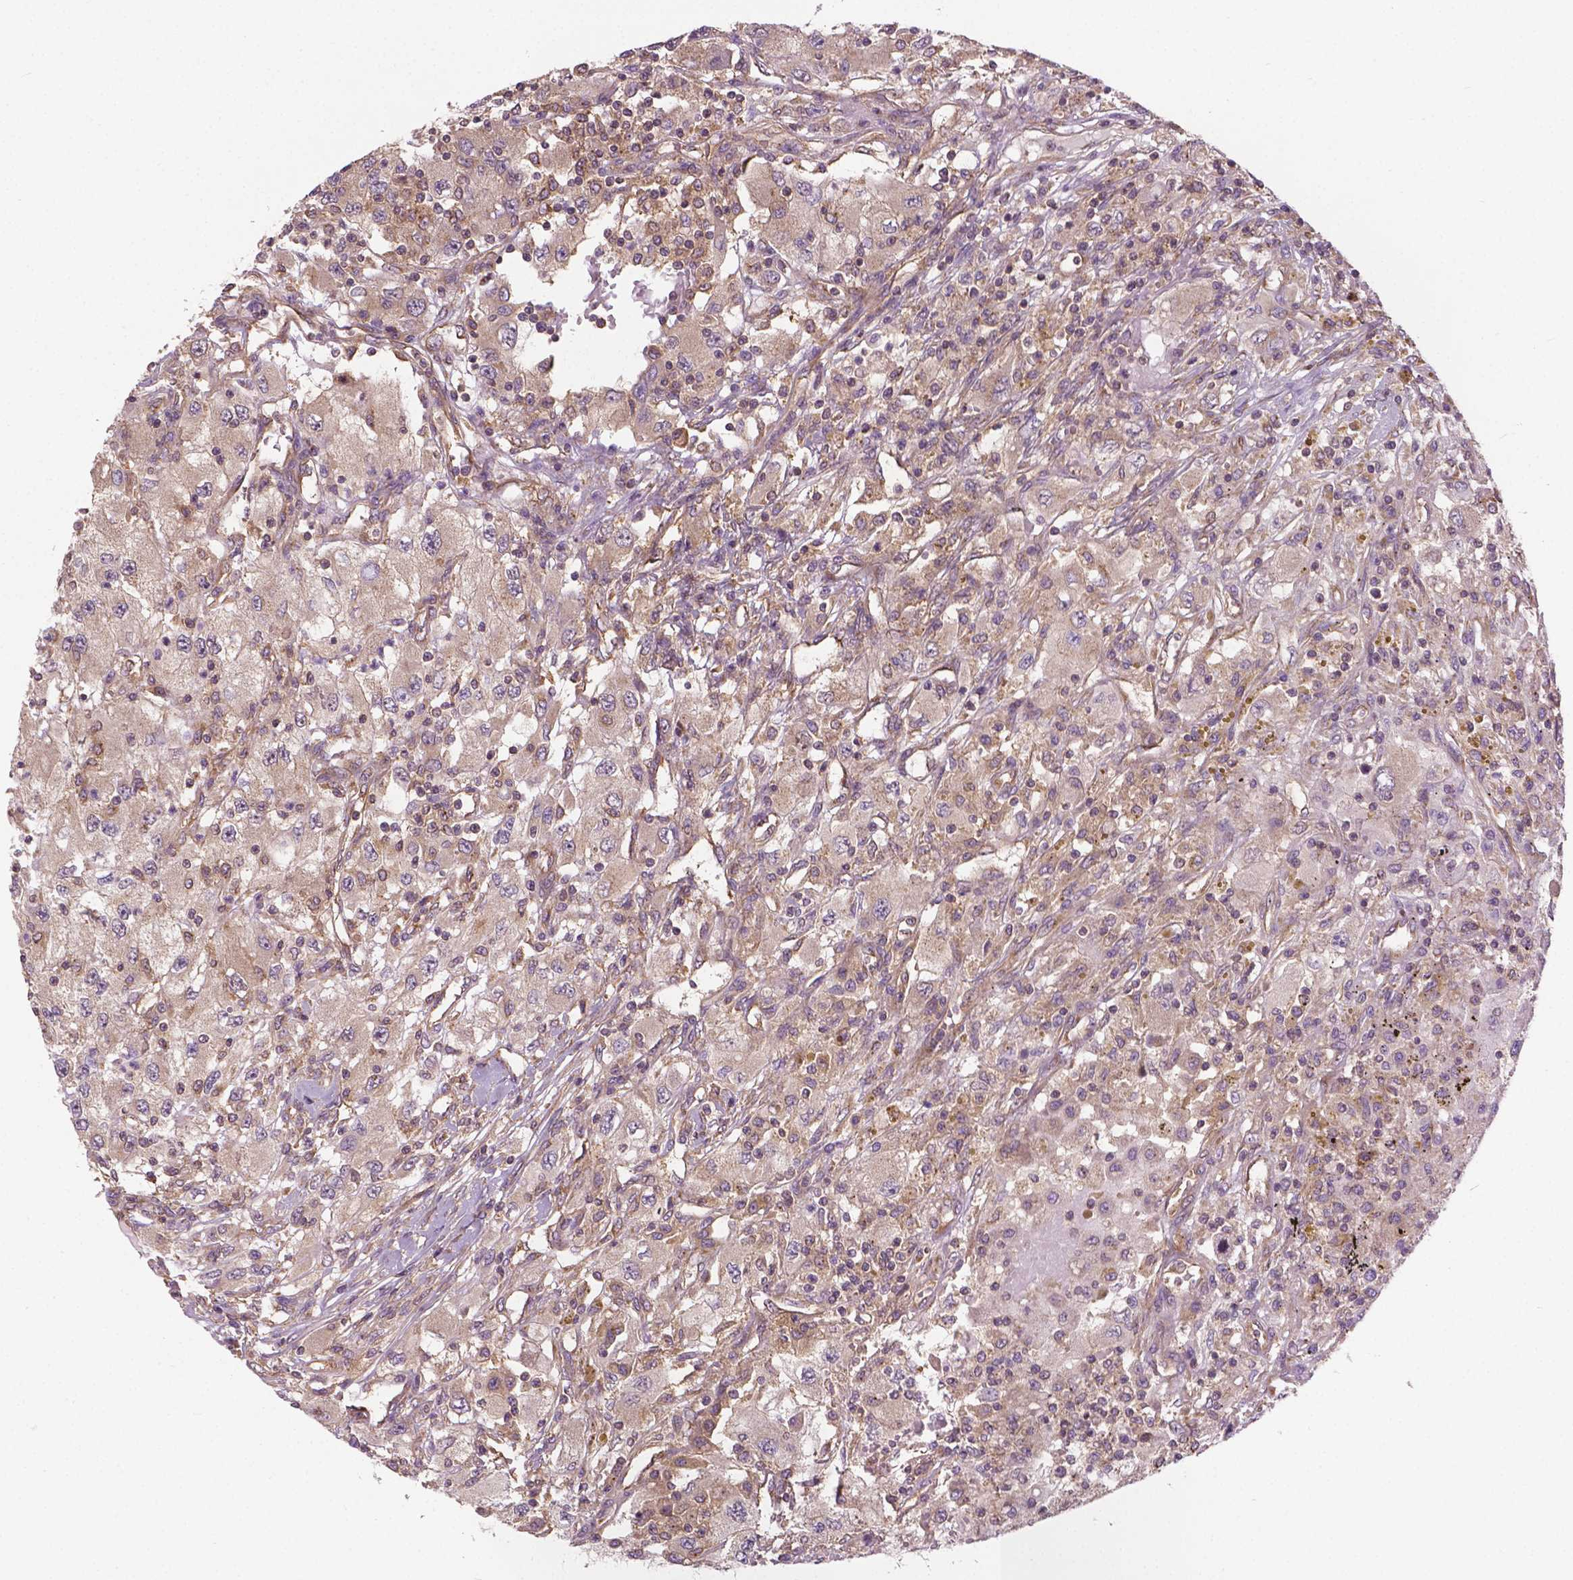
{"staining": {"intensity": "negative", "quantity": "none", "location": "none"}, "tissue": "renal cancer", "cell_type": "Tumor cells", "image_type": "cancer", "snomed": [{"axis": "morphology", "description": "Adenocarcinoma, NOS"}, {"axis": "topography", "description": "Kidney"}], "caption": "An immunohistochemistry (IHC) histopathology image of adenocarcinoma (renal) is shown. There is no staining in tumor cells of adenocarcinoma (renal).", "gene": "MZT1", "patient": {"sex": "female", "age": 67}}